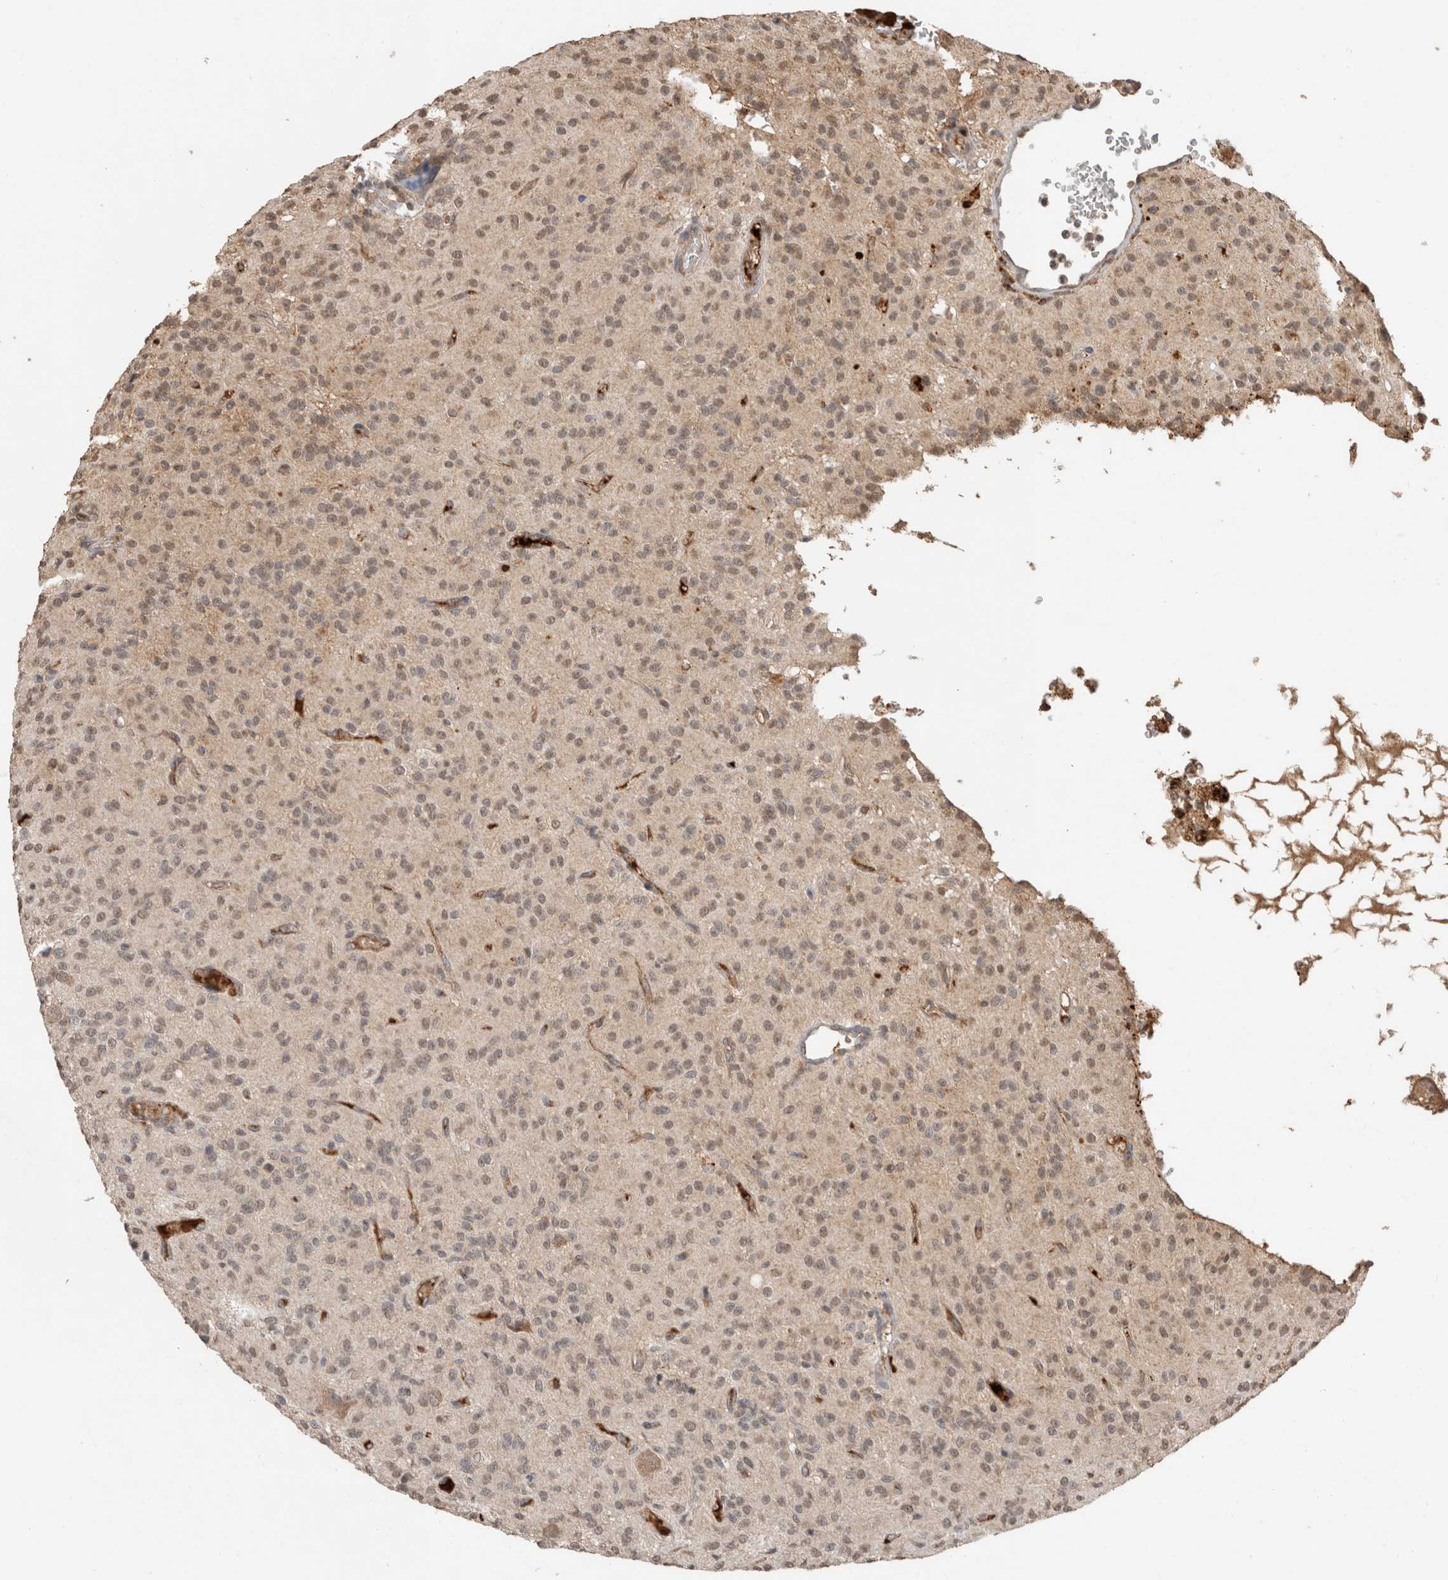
{"staining": {"intensity": "weak", "quantity": "25%-75%", "location": "nuclear"}, "tissue": "glioma", "cell_type": "Tumor cells", "image_type": "cancer", "snomed": [{"axis": "morphology", "description": "Glioma, malignant, High grade"}, {"axis": "topography", "description": "Brain"}], "caption": "Immunohistochemical staining of glioma displays weak nuclear protein positivity in about 25%-75% of tumor cells.", "gene": "FAM3A", "patient": {"sex": "female", "age": 59}}